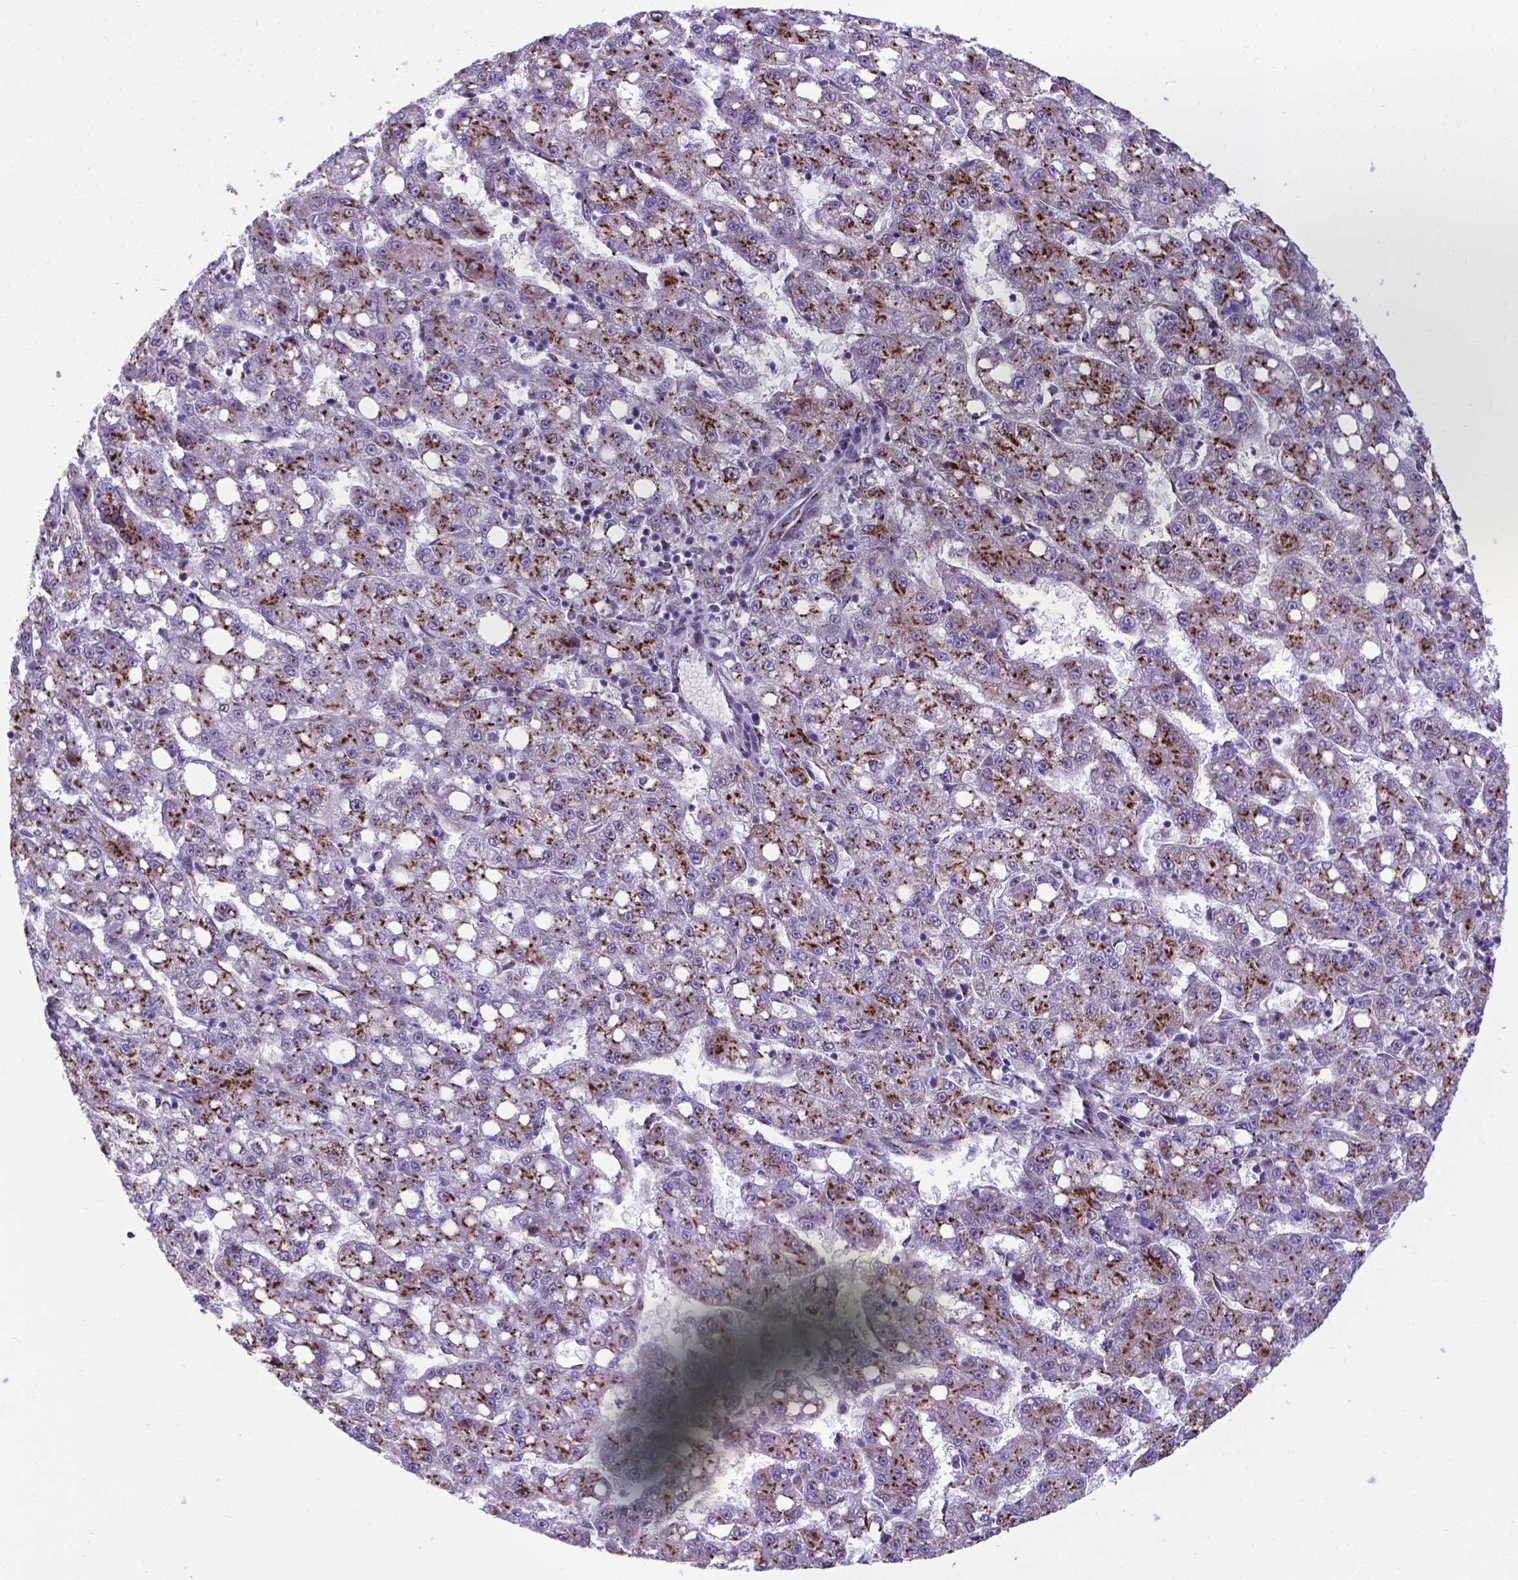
{"staining": {"intensity": "moderate", "quantity": "25%-75%", "location": "cytoplasmic/membranous"}, "tissue": "liver cancer", "cell_type": "Tumor cells", "image_type": "cancer", "snomed": [{"axis": "morphology", "description": "Carcinoma, Hepatocellular, NOS"}, {"axis": "topography", "description": "Liver"}], "caption": "Liver cancer (hepatocellular carcinoma) was stained to show a protein in brown. There is medium levels of moderate cytoplasmic/membranous staining in approximately 25%-75% of tumor cells. (brown staining indicates protein expression, while blue staining denotes nuclei).", "gene": "MRPL10", "patient": {"sex": "female", "age": 65}}